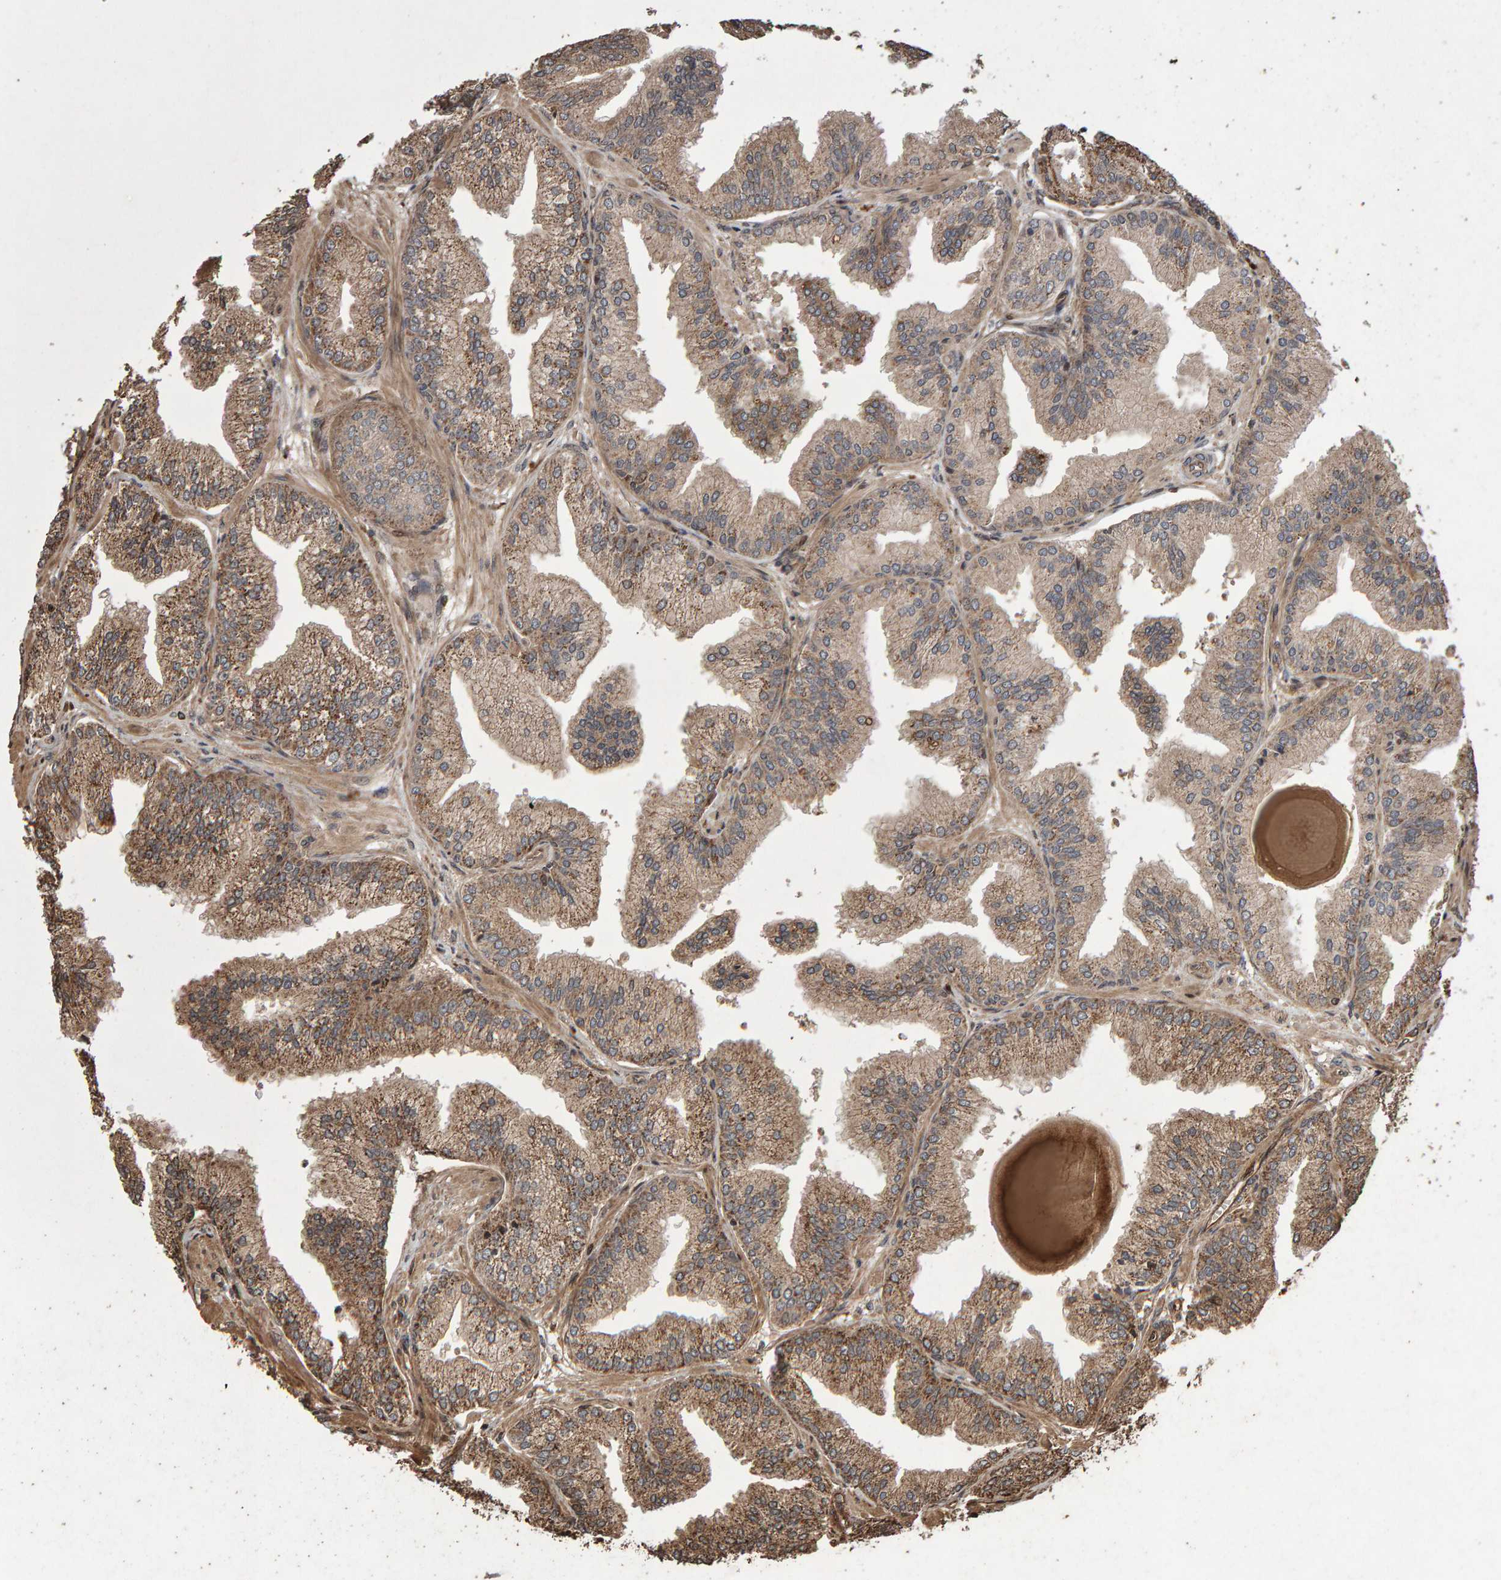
{"staining": {"intensity": "moderate", "quantity": ">75%", "location": "cytoplasmic/membranous"}, "tissue": "prostate cancer", "cell_type": "Tumor cells", "image_type": "cancer", "snomed": [{"axis": "morphology", "description": "Adenocarcinoma, Low grade"}, {"axis": "topography", "description": "Prostate"}], "caption": "Prostate cancer stained with immunohistochemistry (IHC) exhibits moderate cytoplasmic/membranous positivity in approximately >75% of tumor cells.", "gene": "OSBP2", "patient": {"sex": "male", "age": 52}}